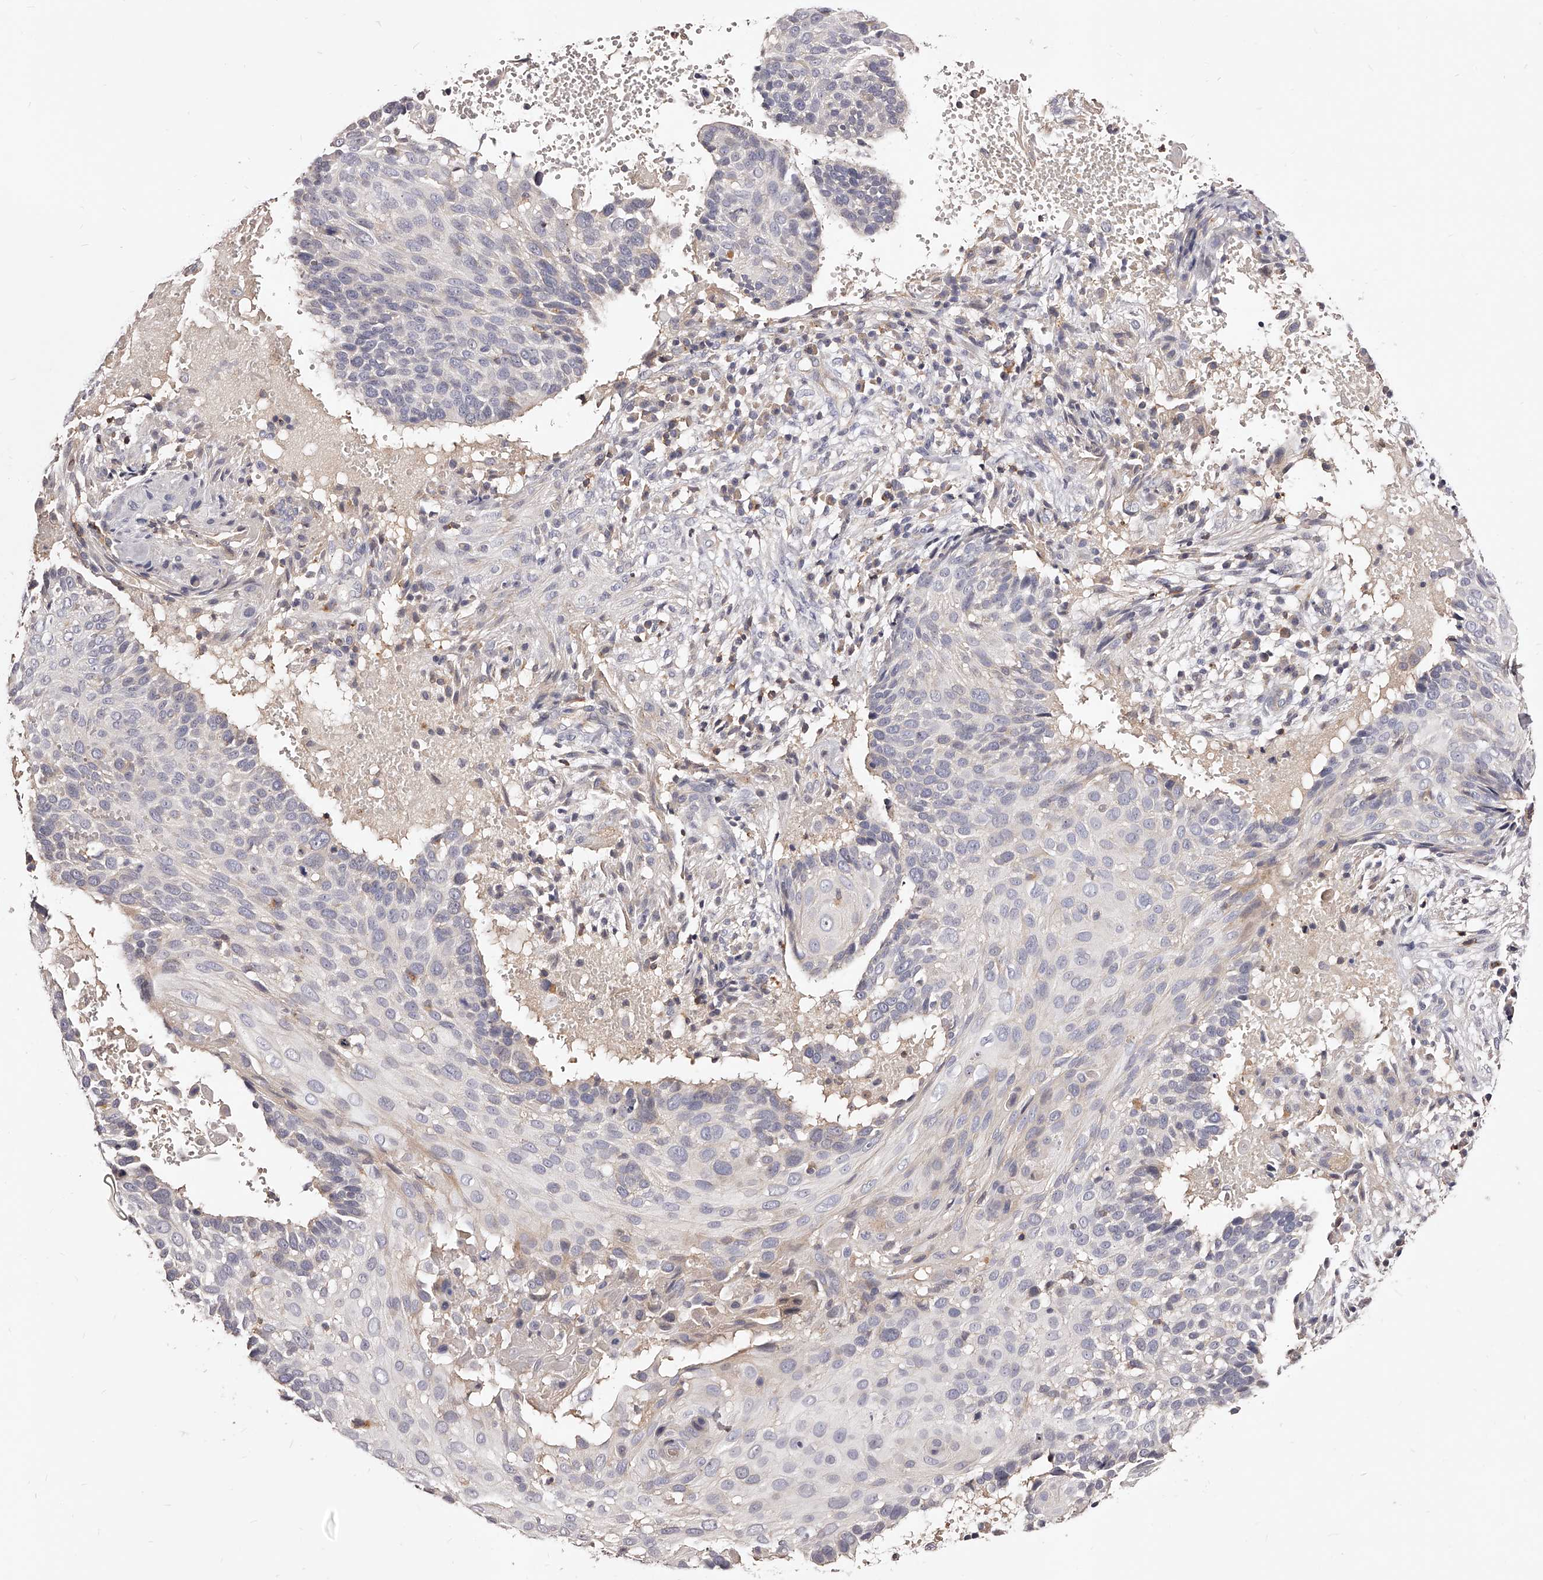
{"staining": {"intensity": "negative", "quantity": "none", "location": "none"}, "tissue": "cervical cancer", "cell_type": "Tumor cells", "image_type": "cancer", "snomed": [{"axis": "morphology", "description": "Squamous cell carcinoma, NOS"}, {"axis": "topography", "description": "Cervix"}], "caption": "IHC photomicrograph of neoplastic tissue: human cervical cancer stained with DAB demonstrates no significant protein positivity in tumor cells.", "gene": "PHACTR1", "patient": {"sex": "female", "age": 74}}